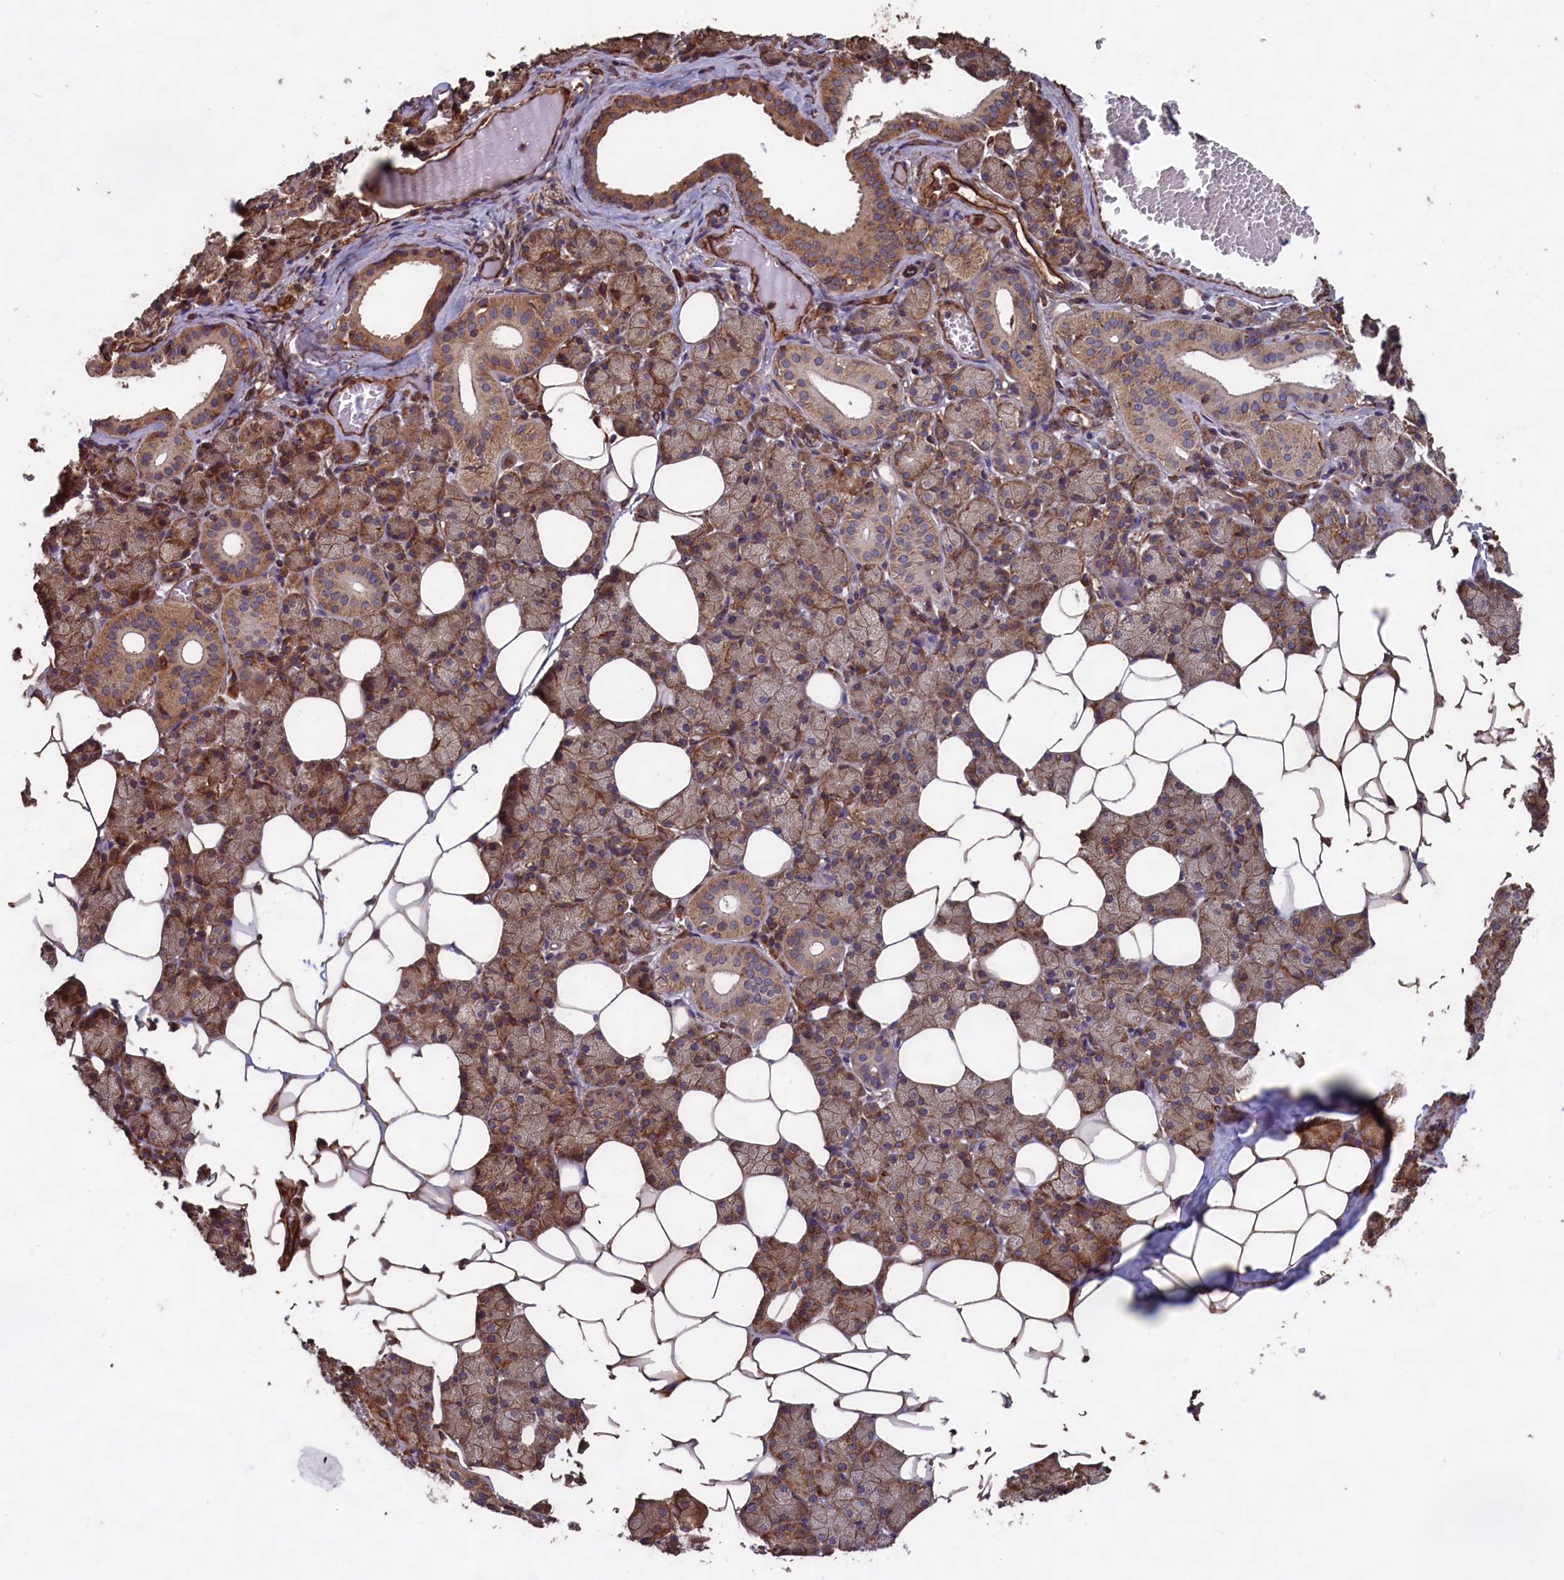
{"staining": {"intensity": "strong", "quantity": "25%-75%", "location": "cytoplasmic/membranous"}, "tissue": "salivary gland", "cell_type": "Glandular cells", "image_type": "normal", "snomed": [{"axis": "morphology", "description": "Normal tissue, NOS"}, {"axis": "topography", "description": "Salivary gland"}], "caption": "Glandular cells demonstrate strong cytoplasmic/membranous staining in about 25%-75% of cells in unremarkable salivary gland. (DAB (3,3'-diaminobenzidine) IHC, brown staining for protein, blue staining for nuclei).", "gene": "CCDC124", "patient": {"sex": "female", "age": 33}}